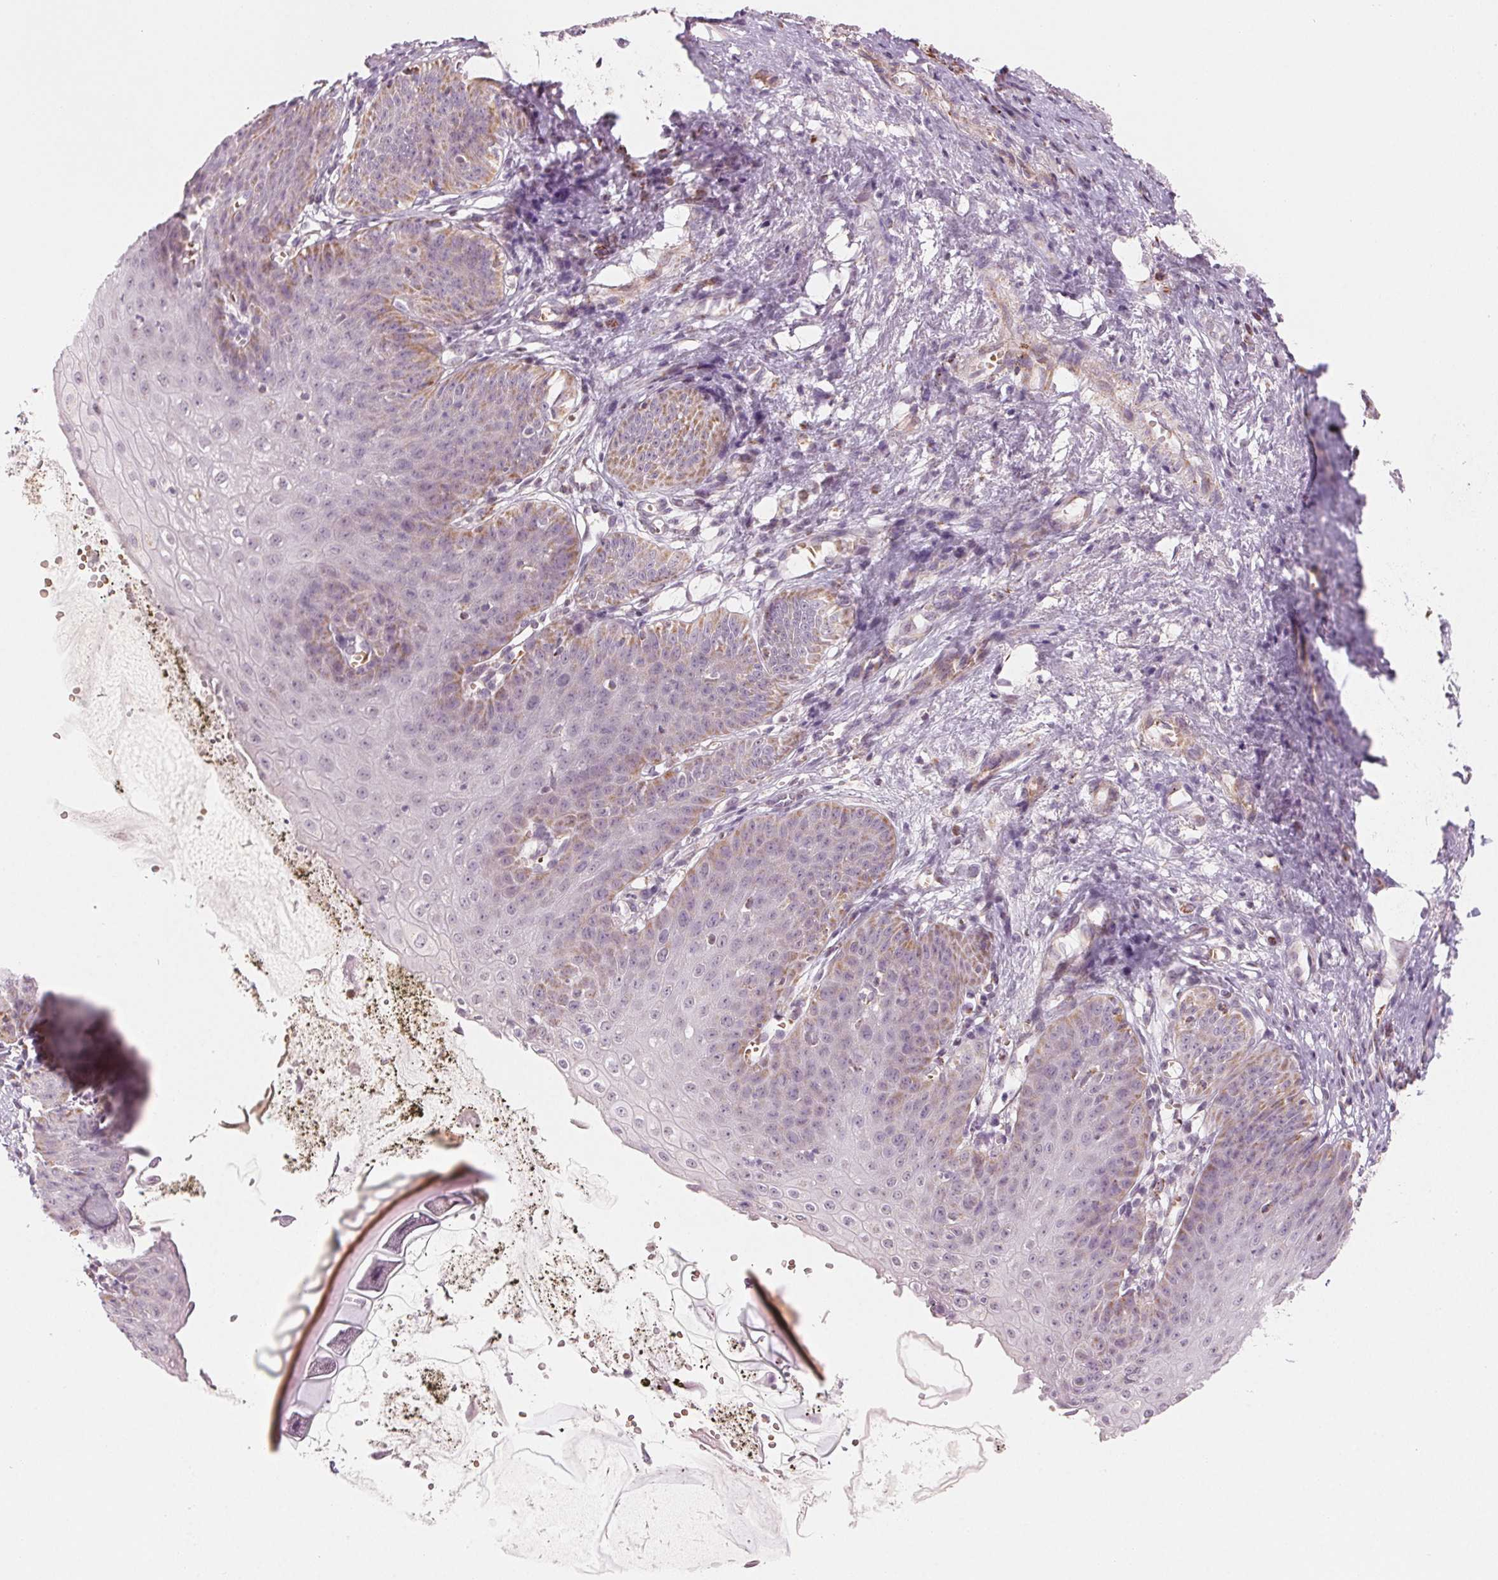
{"staining": {"intensity": "moderate", "quantity": "<25%", "location": "cytoplasmic/membranous"}, "tissue": "esophagus", "cell_type": "Squamous epithelial cells", "image_type": "normal", "snomed": [{"axis": "morphology", "description": "Normal tissue, NOS"}, {"axis": "topography", "description": "Esophagus"}], "caption": "Human esophagus stained for a protein (brown) displays moderate cytoplasmic/membranous positive positivity in approximately <25% of squamous epithelial cells.", "gene": "HINT2", "patient": {"sex": "male", "age": 71}}